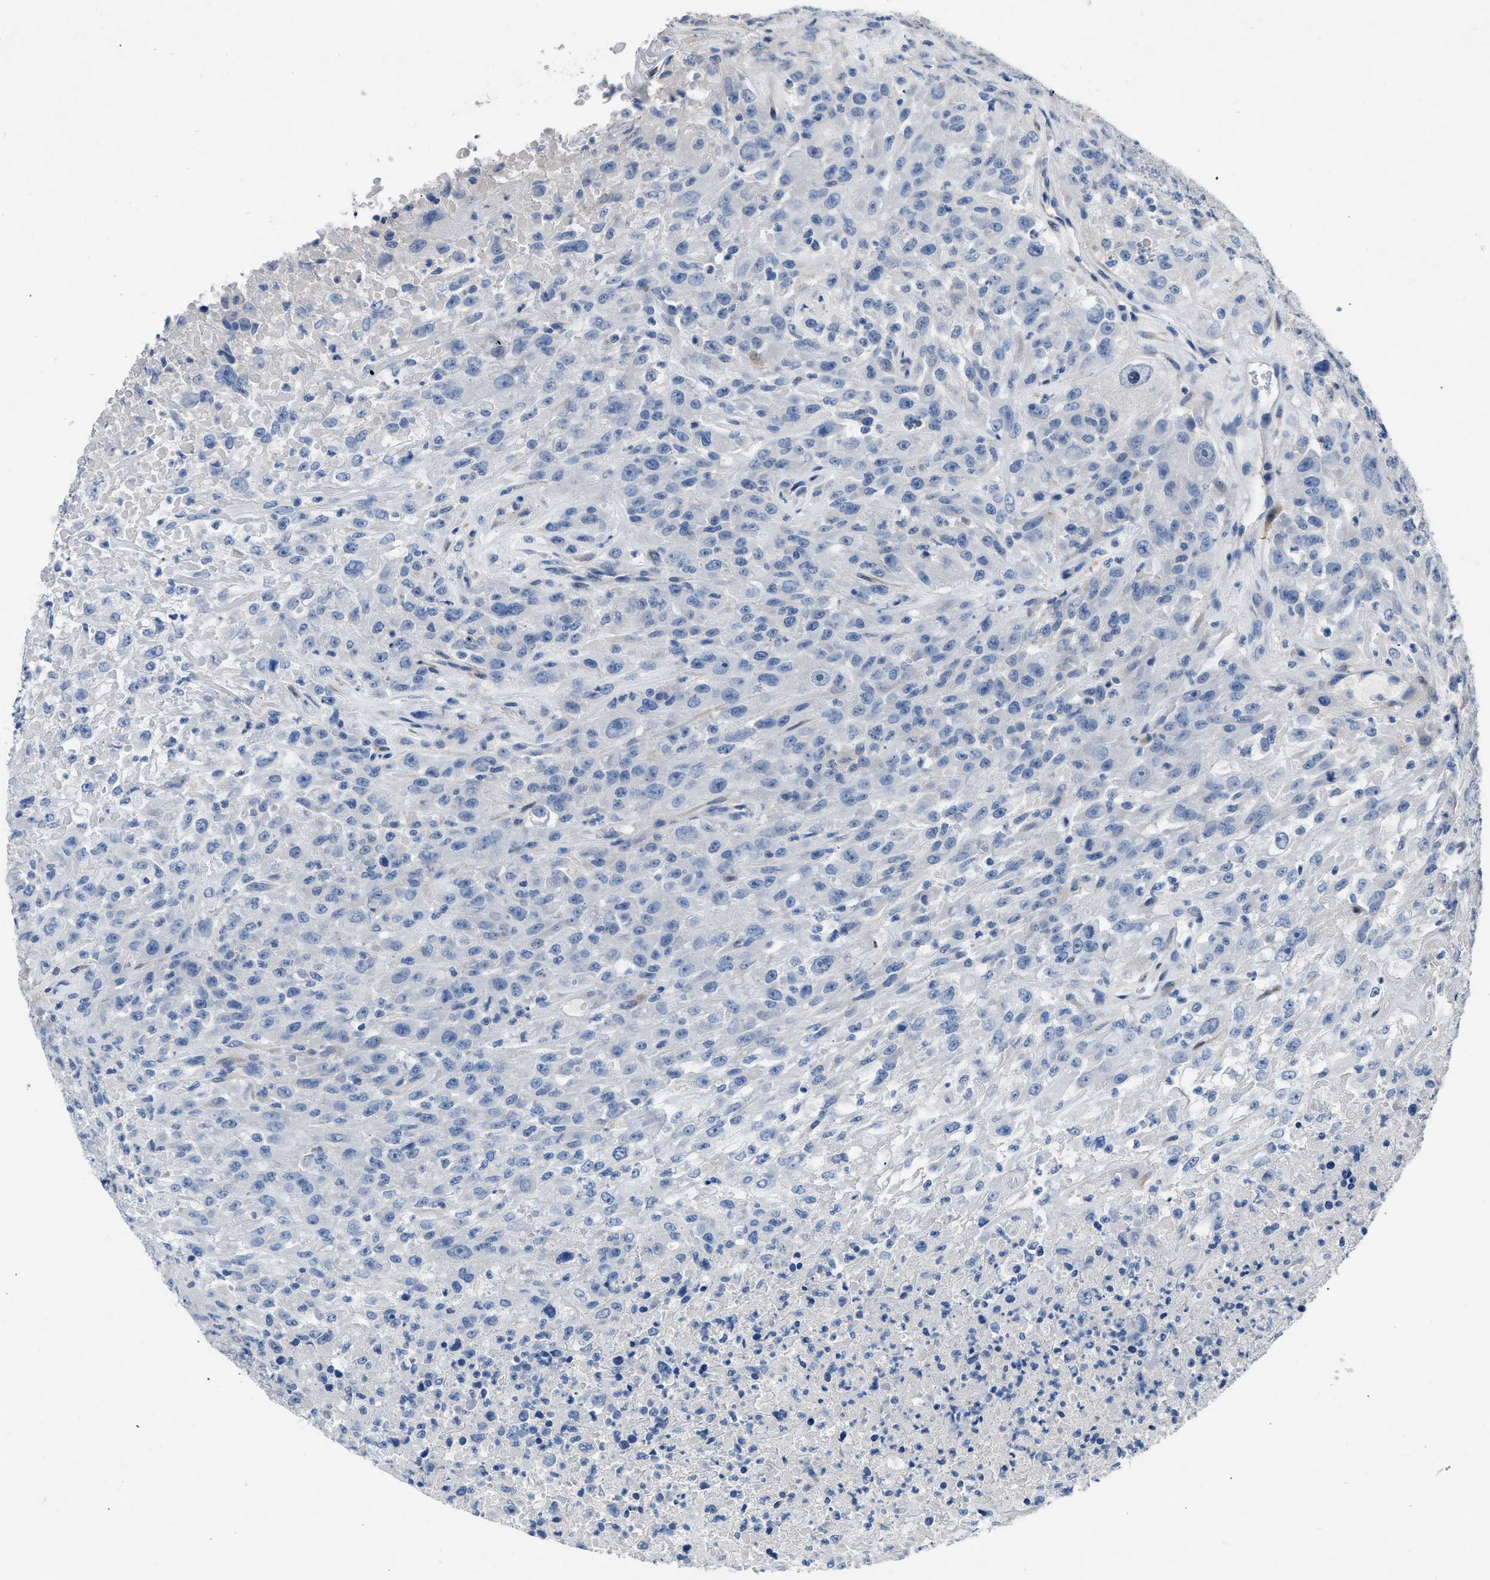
{"staining": {"intensity": "negative", "quantity": "none", "location": "none"}, "tissue": "urothelial cancer", "cell_type": "Tumor cells", "image_type": "cancer", "snomed": [{"axis": "morphology", "description": "Urothelial carcinoma, High grade"}, {"axis": "topography", "description": "Urinary bladder"}], "caption": "Immunohistochemistry (IHC) photomicrograph of neoplastic tissue: human high-grade urothelial carcinoma stained with DAB reveals no significant protein positivity in tumor cells.", "gene": "RBP1", "patient": {"sex": "male", "age": 46}}